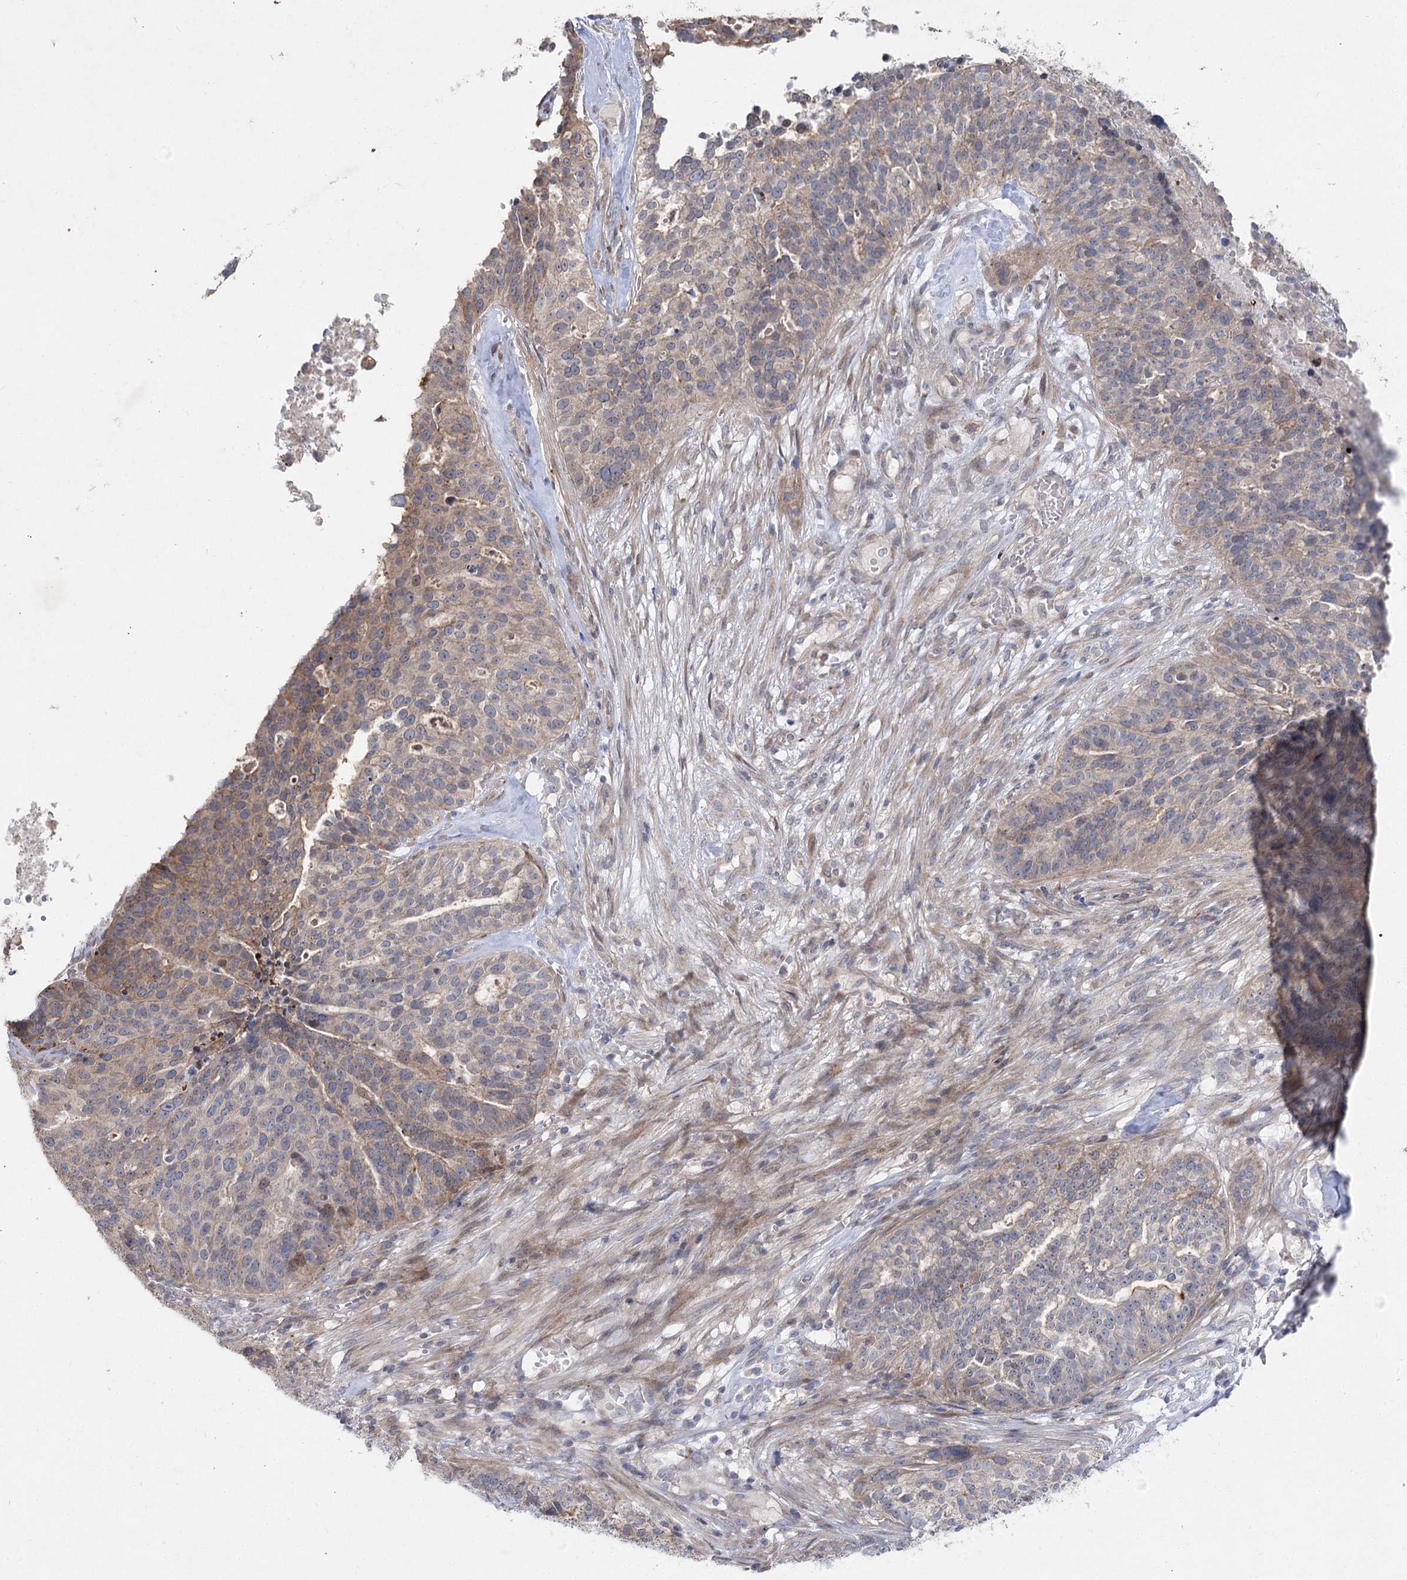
{"staining": {"intensity": "weak", "quantity": "25%-75%", "location": "cytoplasmic/membranous"}, "tissue": "ovarian cancer", "cell_type": "Tumor cells", "image_type": "cancer", "snomed": [{"axis": "morphology", "description": "Cystadenocarcinoma, serous, NOS"}, {"axis": "topography", "description": "Ovary"}], "caption": "IHC photomicrograph of neoplastic tissue: ovarian cancer stained using immunohistochemistry (IHC) reveals low levels of weak protein expression localized specifically in the cytoplasmic/membranous of tumor cells, appearing as a cytoplasmic/membranous brown color.", "gene": "SH3BP5L", "patient": {"sex": "female", "age": 59}}